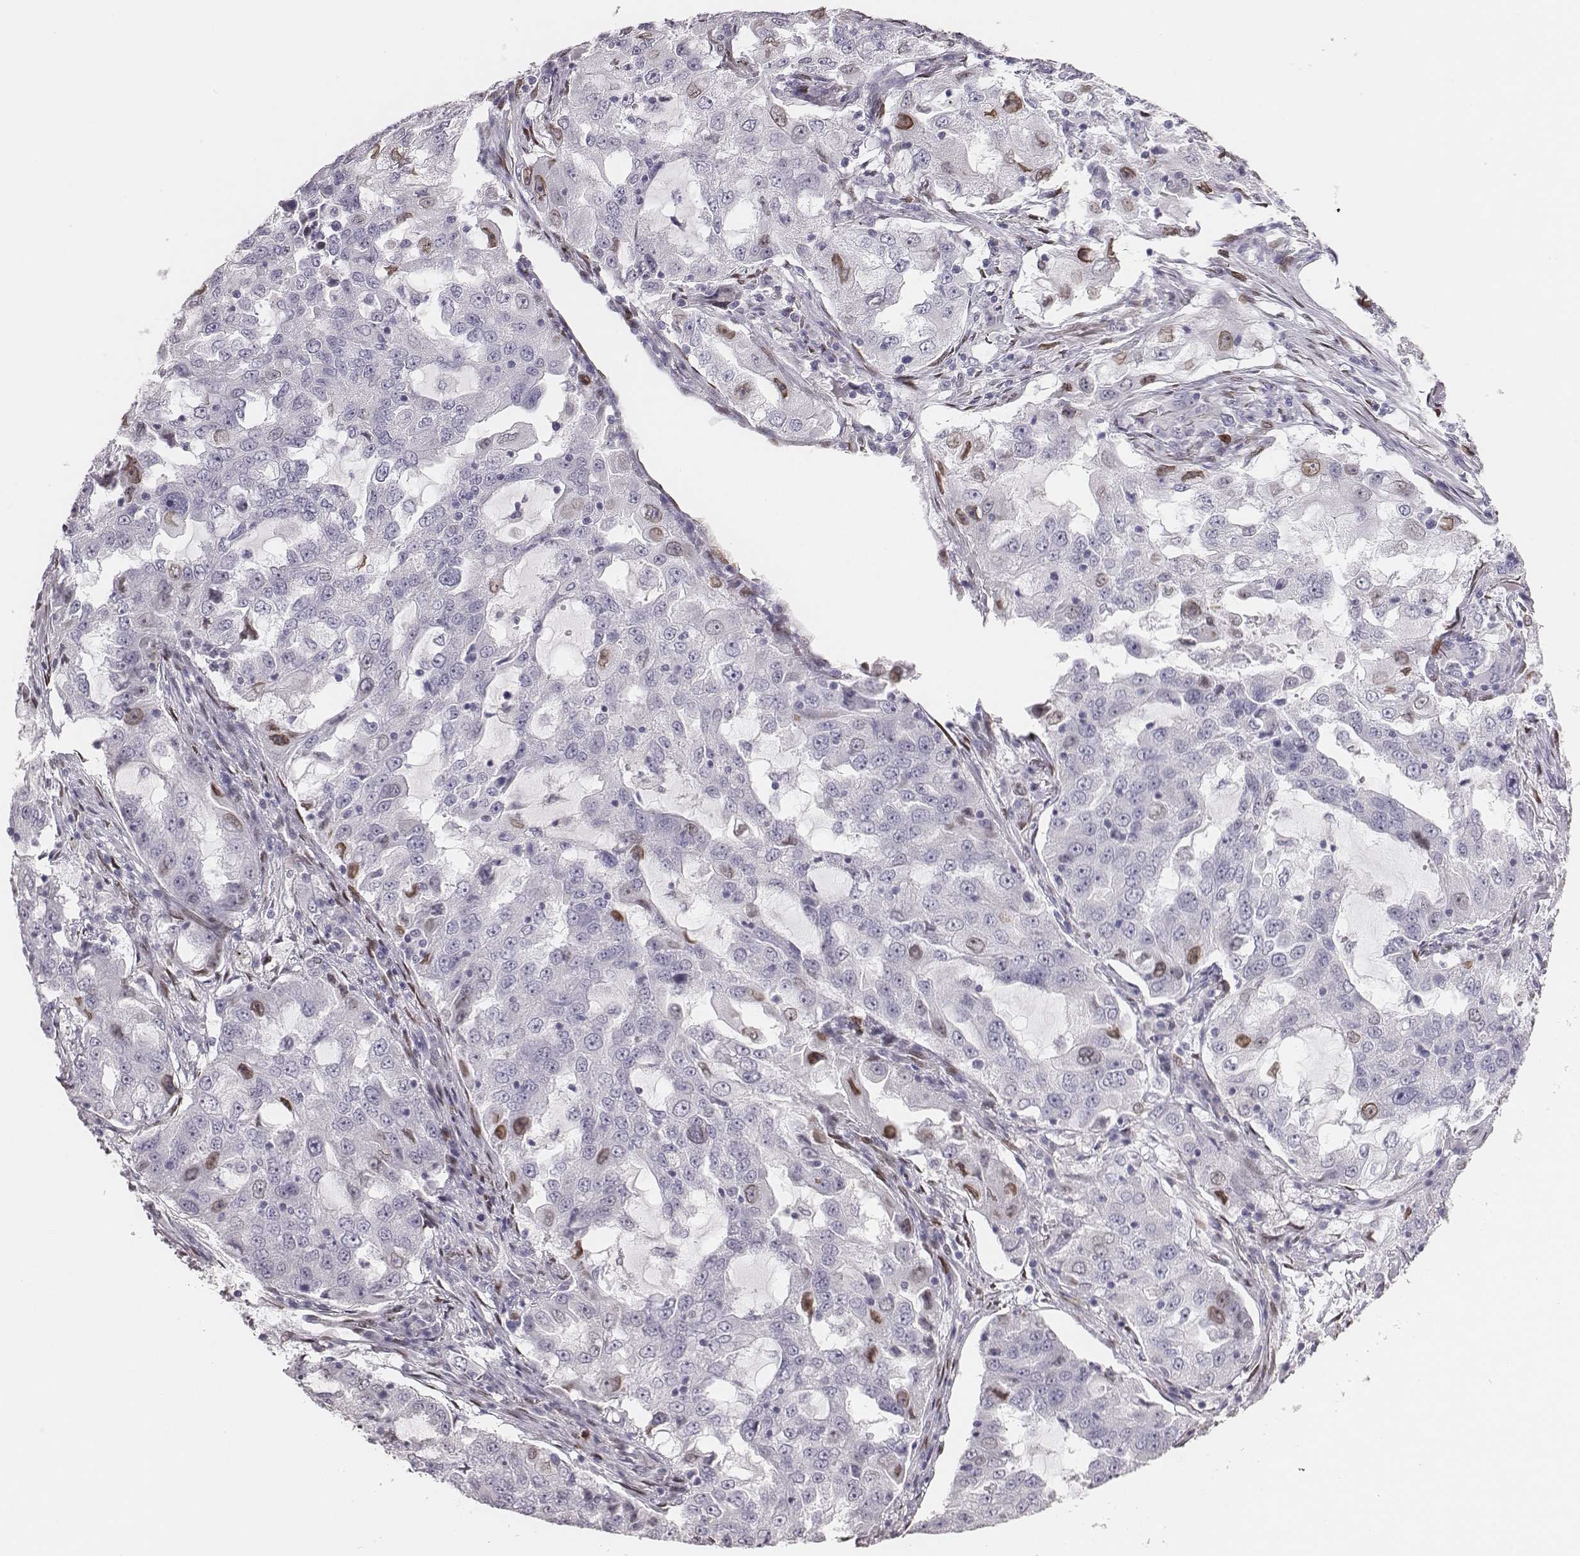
{"staining": {"intensity": "moderate", "quantity": "<25%", "location": "nuclear"}, "tissue": "lung cancer", "cell_type": "Tumor cells", "image_type": "cancer", "snomed": [{"axis": "morphology", "description": "Adenocarcinoma, NOS"}, {"axis": "topography", "description": "Lung"}], "caption": "A histopathology image showing moderate nuclear staining in approximately <25% of tumor cells in lung cancer, as visualized by brown immunohistochemical staining.", "gene": "ADGRF4", "patient": {"sex": "female", "age": 61}}